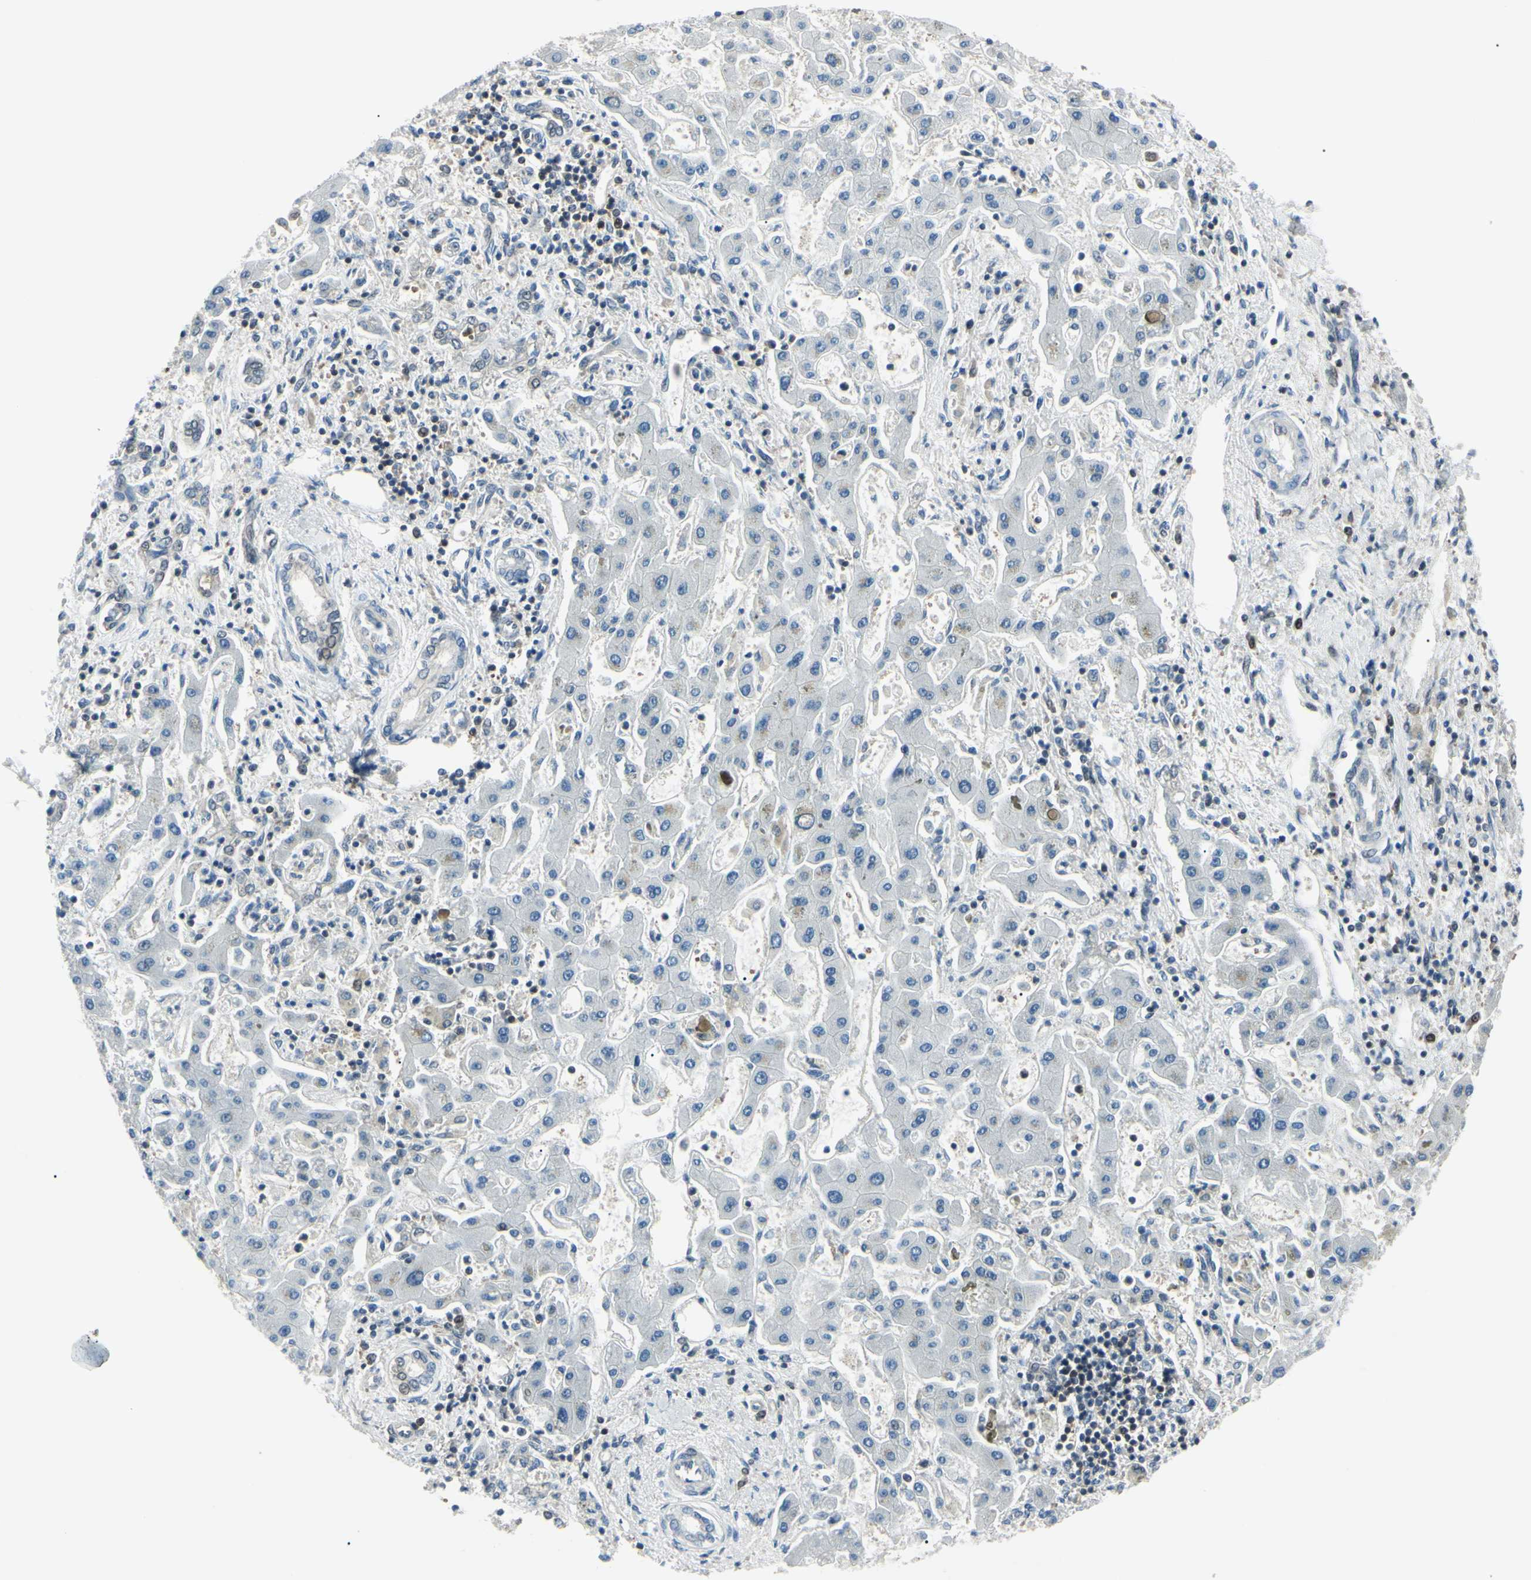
{"staining": {"intensity": "negative", "quantity": "none", "location": "none"}, "tissue": "liver cancer", "cell_type": "Tumor cells", "image_type": "cancer", "snomed": [{"axis": "morphology", "description": "Cholangiocarcinoma"}, {"axis": "topography", "description": "Liver"}], "caption": "High magnification brightfield microscopy of liver cancer stained with DAB (brown) and counterstained with hematoxylin (blue): tumor cells show no significant expression. (Brightfield microscopy of DAB (3,3'-diaminobenzidine) immunohistochemistry at high magnification).", "gene": "PGK1", "patient": {"sex": "male", "age": 50}}